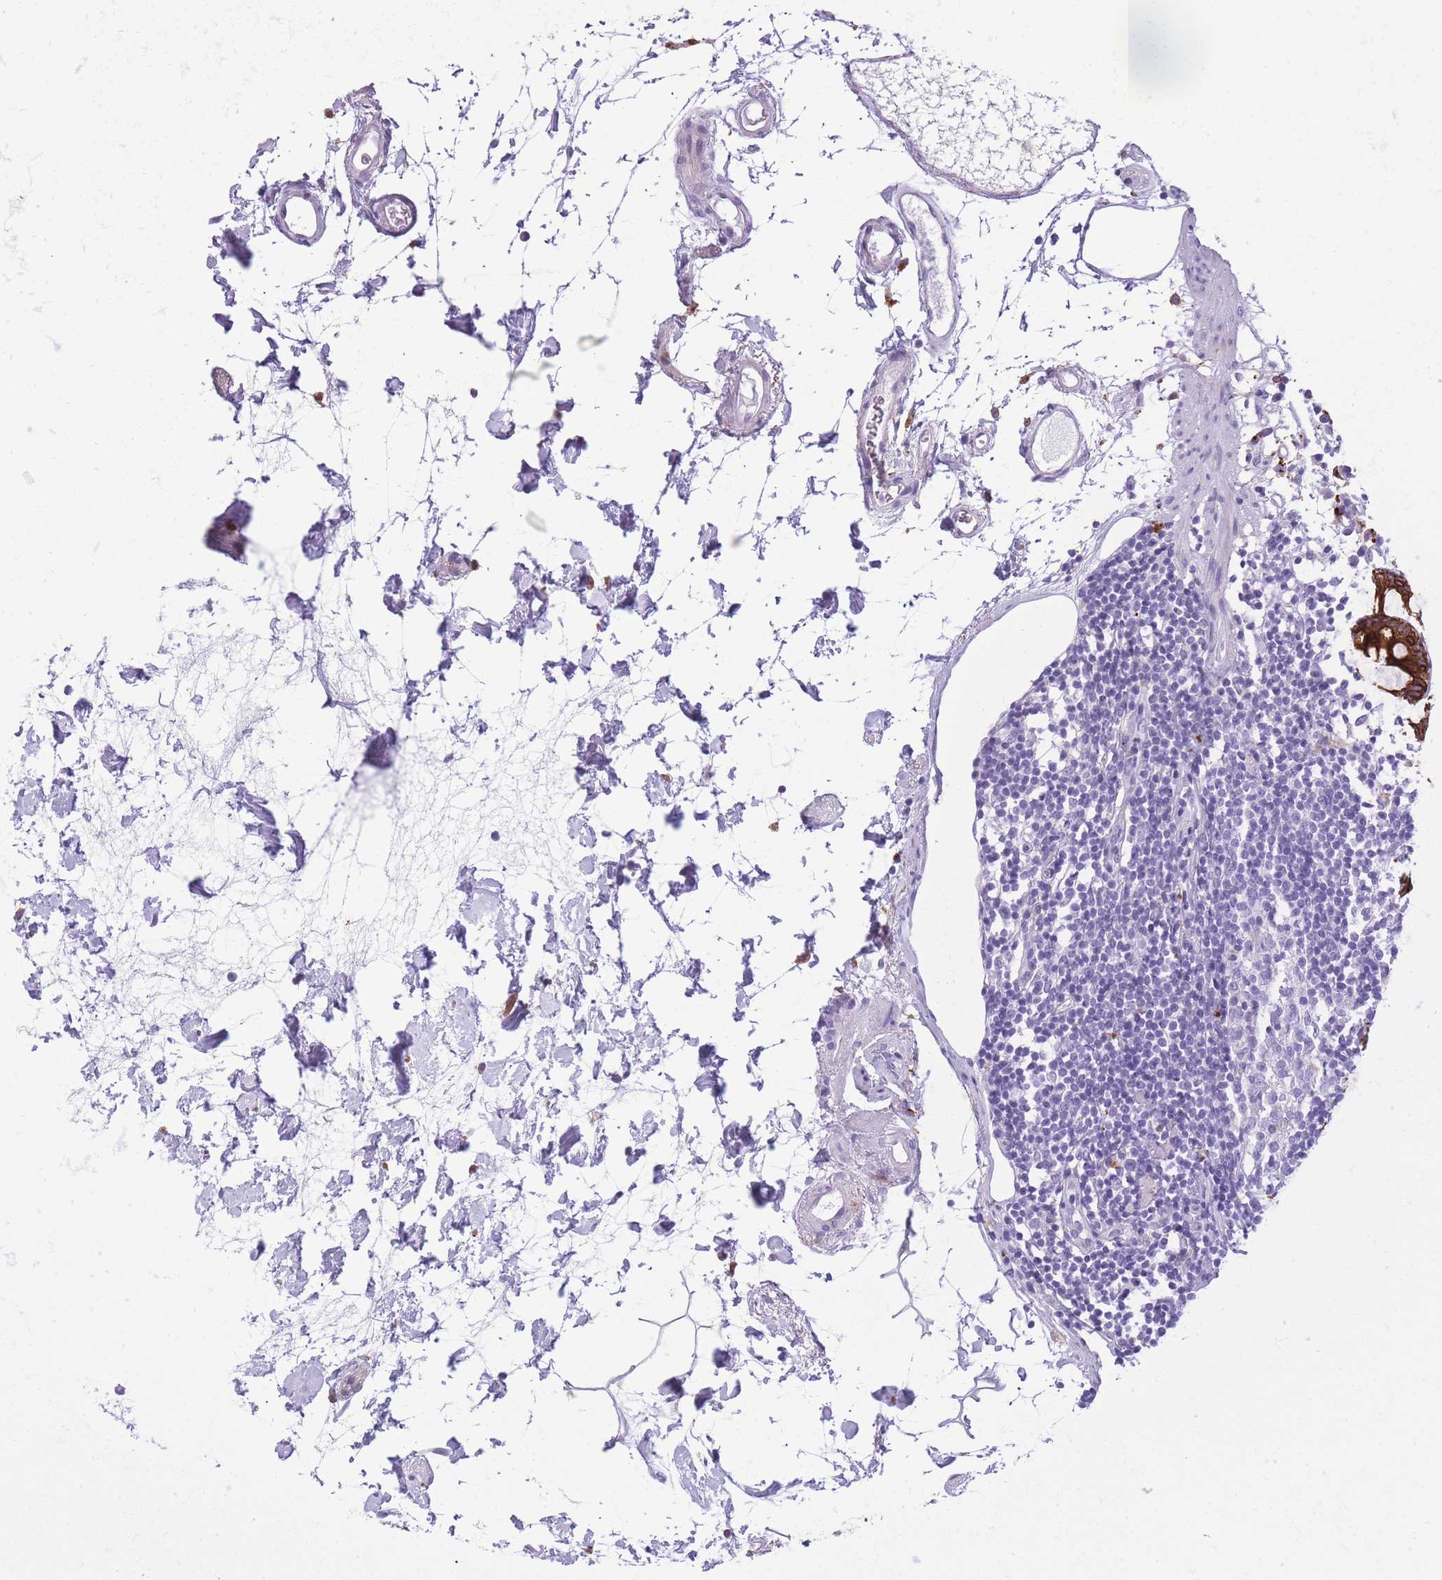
{"staining": {"intensity": "negative", "quantity": "none", "location": "none"}, "tissue": "colon", "cell_type": "Endothelial cells", "image_type": "normal", "snomed": [{"axis": "morphology", "description": "Normal tissue, NOS"}, {"axis": "topography", "description": "Colon"}], "caption": "Immunohistochemical staining of normal human colon reveals no significant positivity in endothelial cells. (Stains: DAB immunohistochemistry with hematoxylin counter stain, Microscopy: brightfield microscopy at high magnification).", "gene": "RADX", "patient": {"sex": "female", "age": 84}}